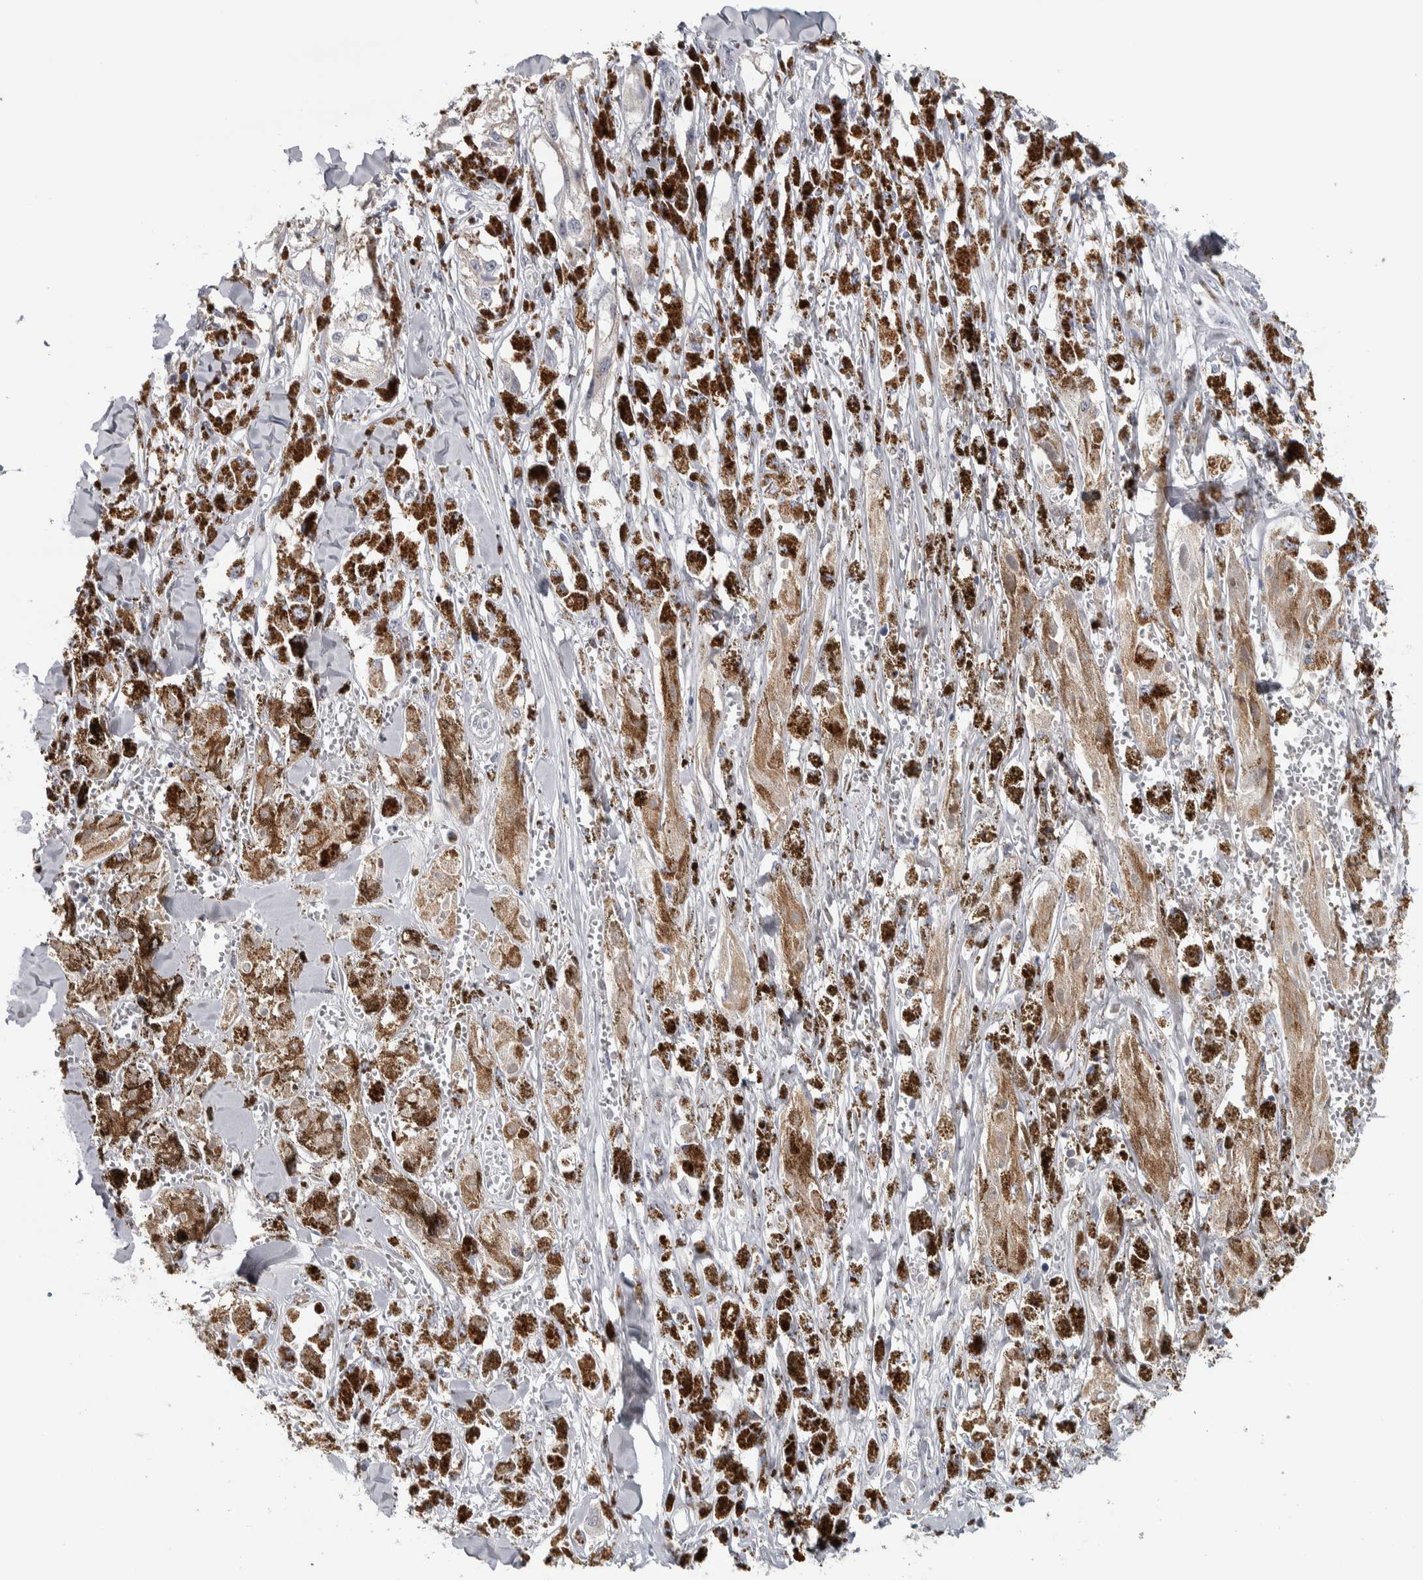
{"staining": {"intensity": "weak", "quantity": "<25%", "location": "cytoplasmic/membranous"}, "tissue": "melanoma", "cell_type": "Tumor cells", "image_type": "cancer", "snomed": [{"axis": "morphology", "description": "Malignant melanoma, NOS"}, {"axis": "topography", "description": "Skin"}], "caption": "DAB (3,3'-diaminobenzidine) immunohistochemical staining of human melanoma displays no significant positivity in tumor cells.", "gene": "NECAB1", "patient": {"sex": "male", "age": 88}}